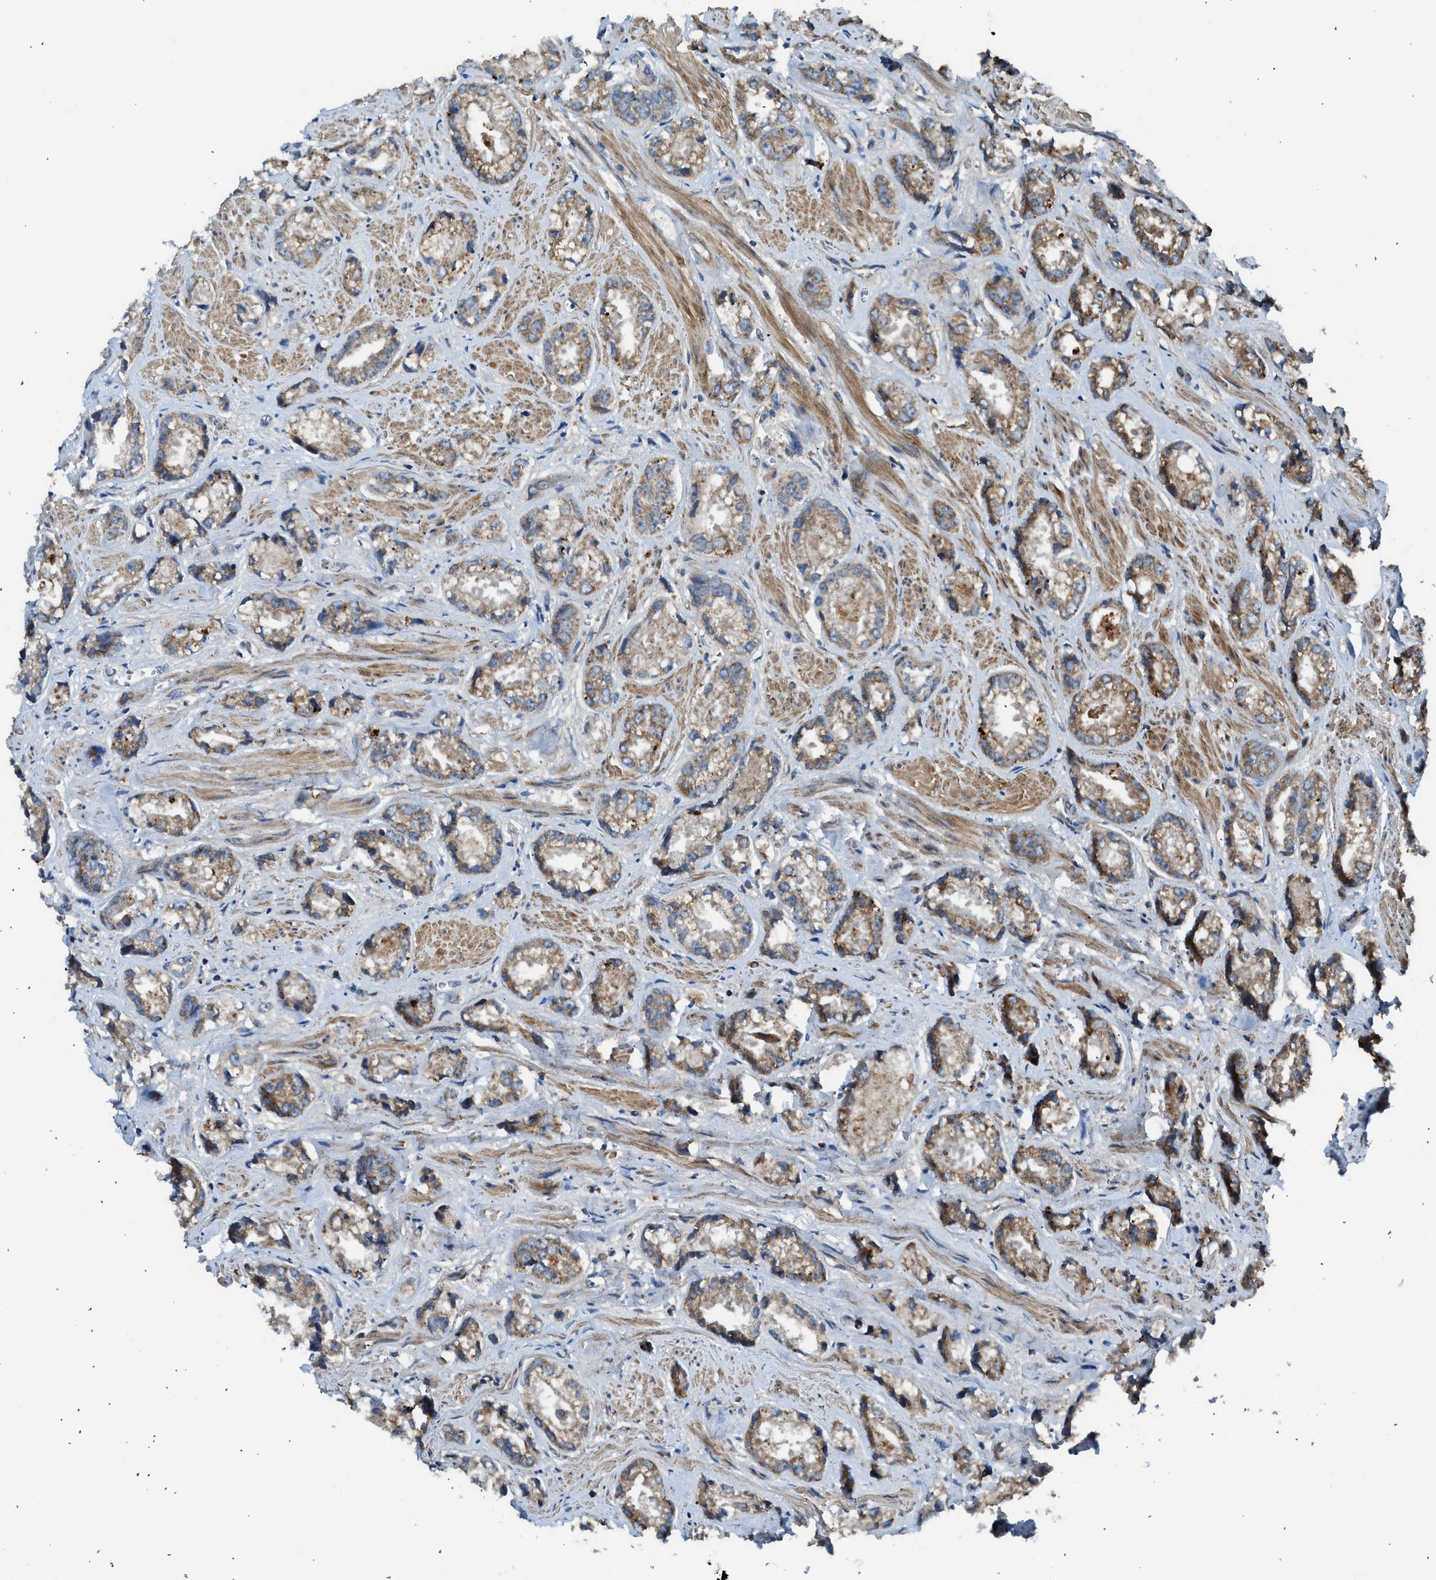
{"staining": {"intensity": "moderate", "quantity": ">75%", "location": "cytoplasmic/membranous"}, "tissue": "prostate cancer", "cell_type": "Tumor cells", "image_type": "cancer", "snomed": [{"axis": "morphology", "description": "Adenocarcinoma, High grade"}, {"axis": "topography", "description": "Prostate"}], "caption": "Protein expression analysis of human prostate cancer (high-grade adenocarcinoma) reveals moderate cytoplasmic/membranous positivity in about >75% of tumor cells. (Brightfield microscopy of DAB IHC at high magnification).", "gene": "STARD3", "patient": {"sex": "male", "age": 61}}